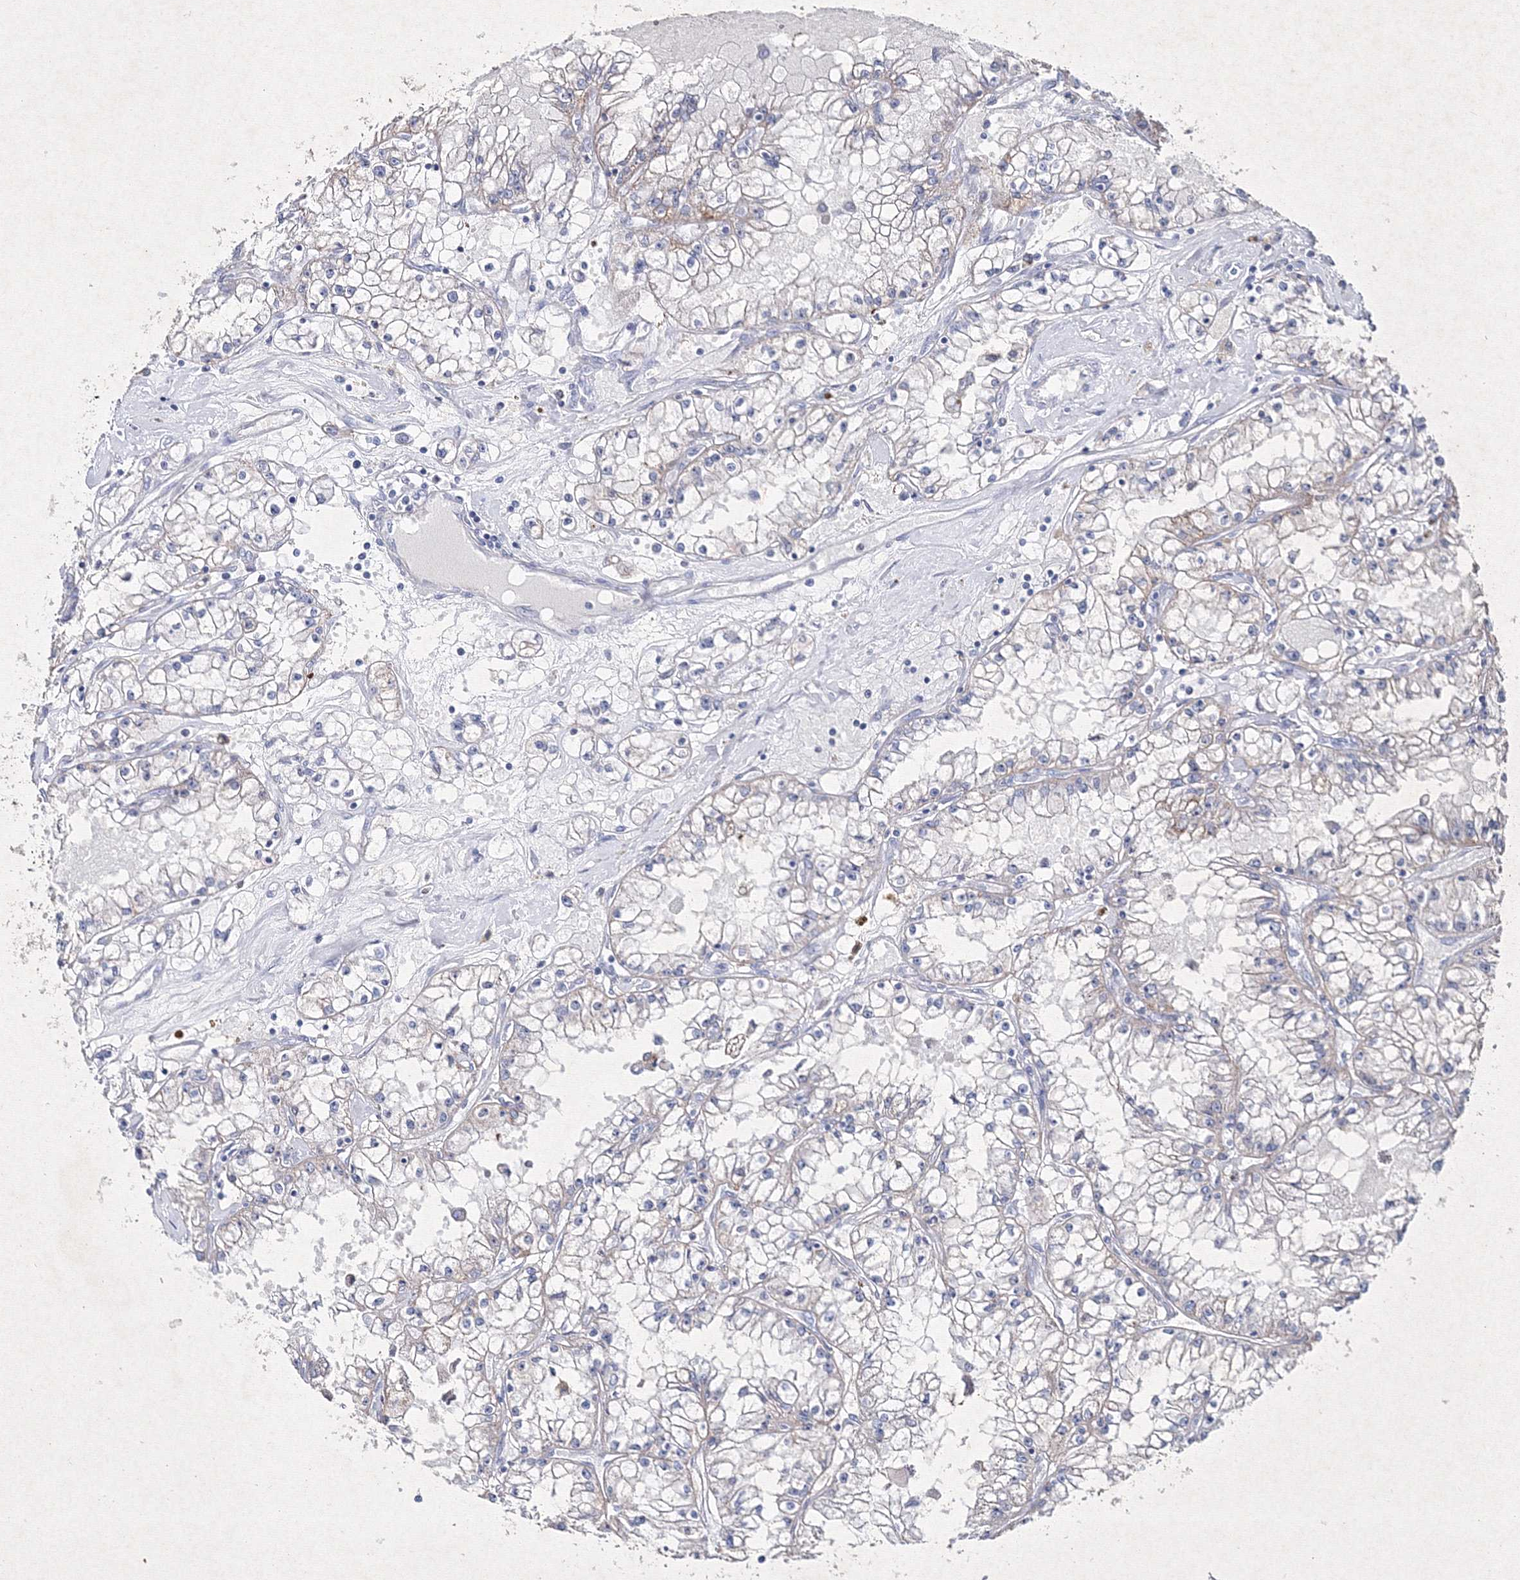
{"staining": {"intensity": "weak", "quantity": "<25%", "location": "cytoplasmic/membranous"}, "tissue": "renal cancer", "cell_type": "Tumor cells", "image_type": "cancer", "snomed": [{"axis": "morphology", "description": "Adenocarcinoma, NOS"}, {"axis": "topography", "description": "Kidney"}], "caption": "There is no significant expression in tumor cells of renal cancer. Nuclei are stained in blue.", "gene": "SMIM29", "patient": {"sex": "male", "age": 56}}